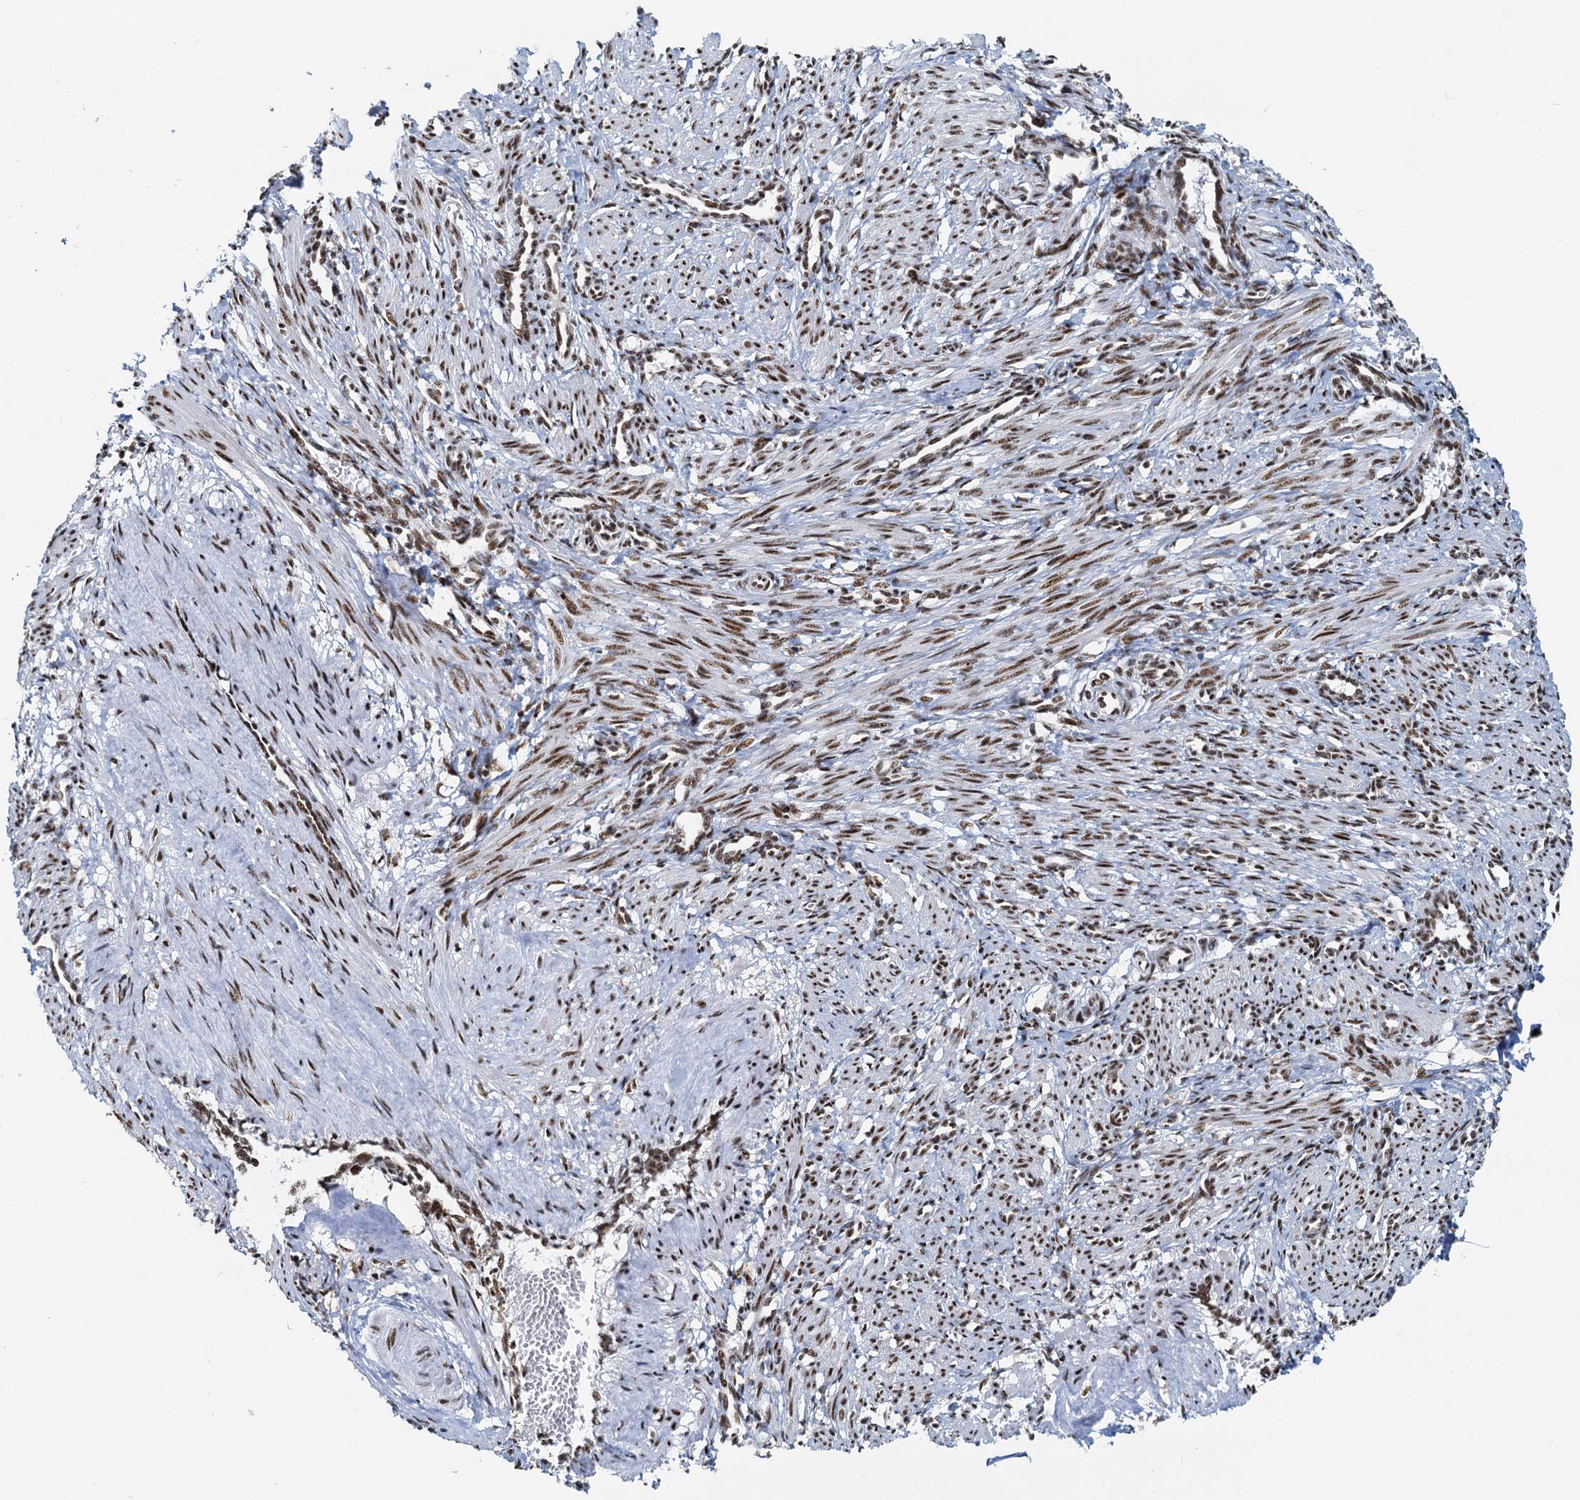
{"staining": {"intensity": "strong", "quantity": ">75%", "location": "nuclear"}, "tissue": "smooth muscle", "cell_type": "Smooth muscle cells", "image_type": "normal", "snomed": [{"axis": "morphology", "description": "Normal tissue, NOS"}, {"axis": "topography", "description": "Endometrium"}], "caption": "DAB (3,3'-diaminobenzidine) immunohistochemical staining of unremarkable smooth muscle exhibits strong nuclear protein positivity in approximately >75% of smooth muscle cells.", "gene": "RBM26", "patient": {"sex": "female", "age": 33}}